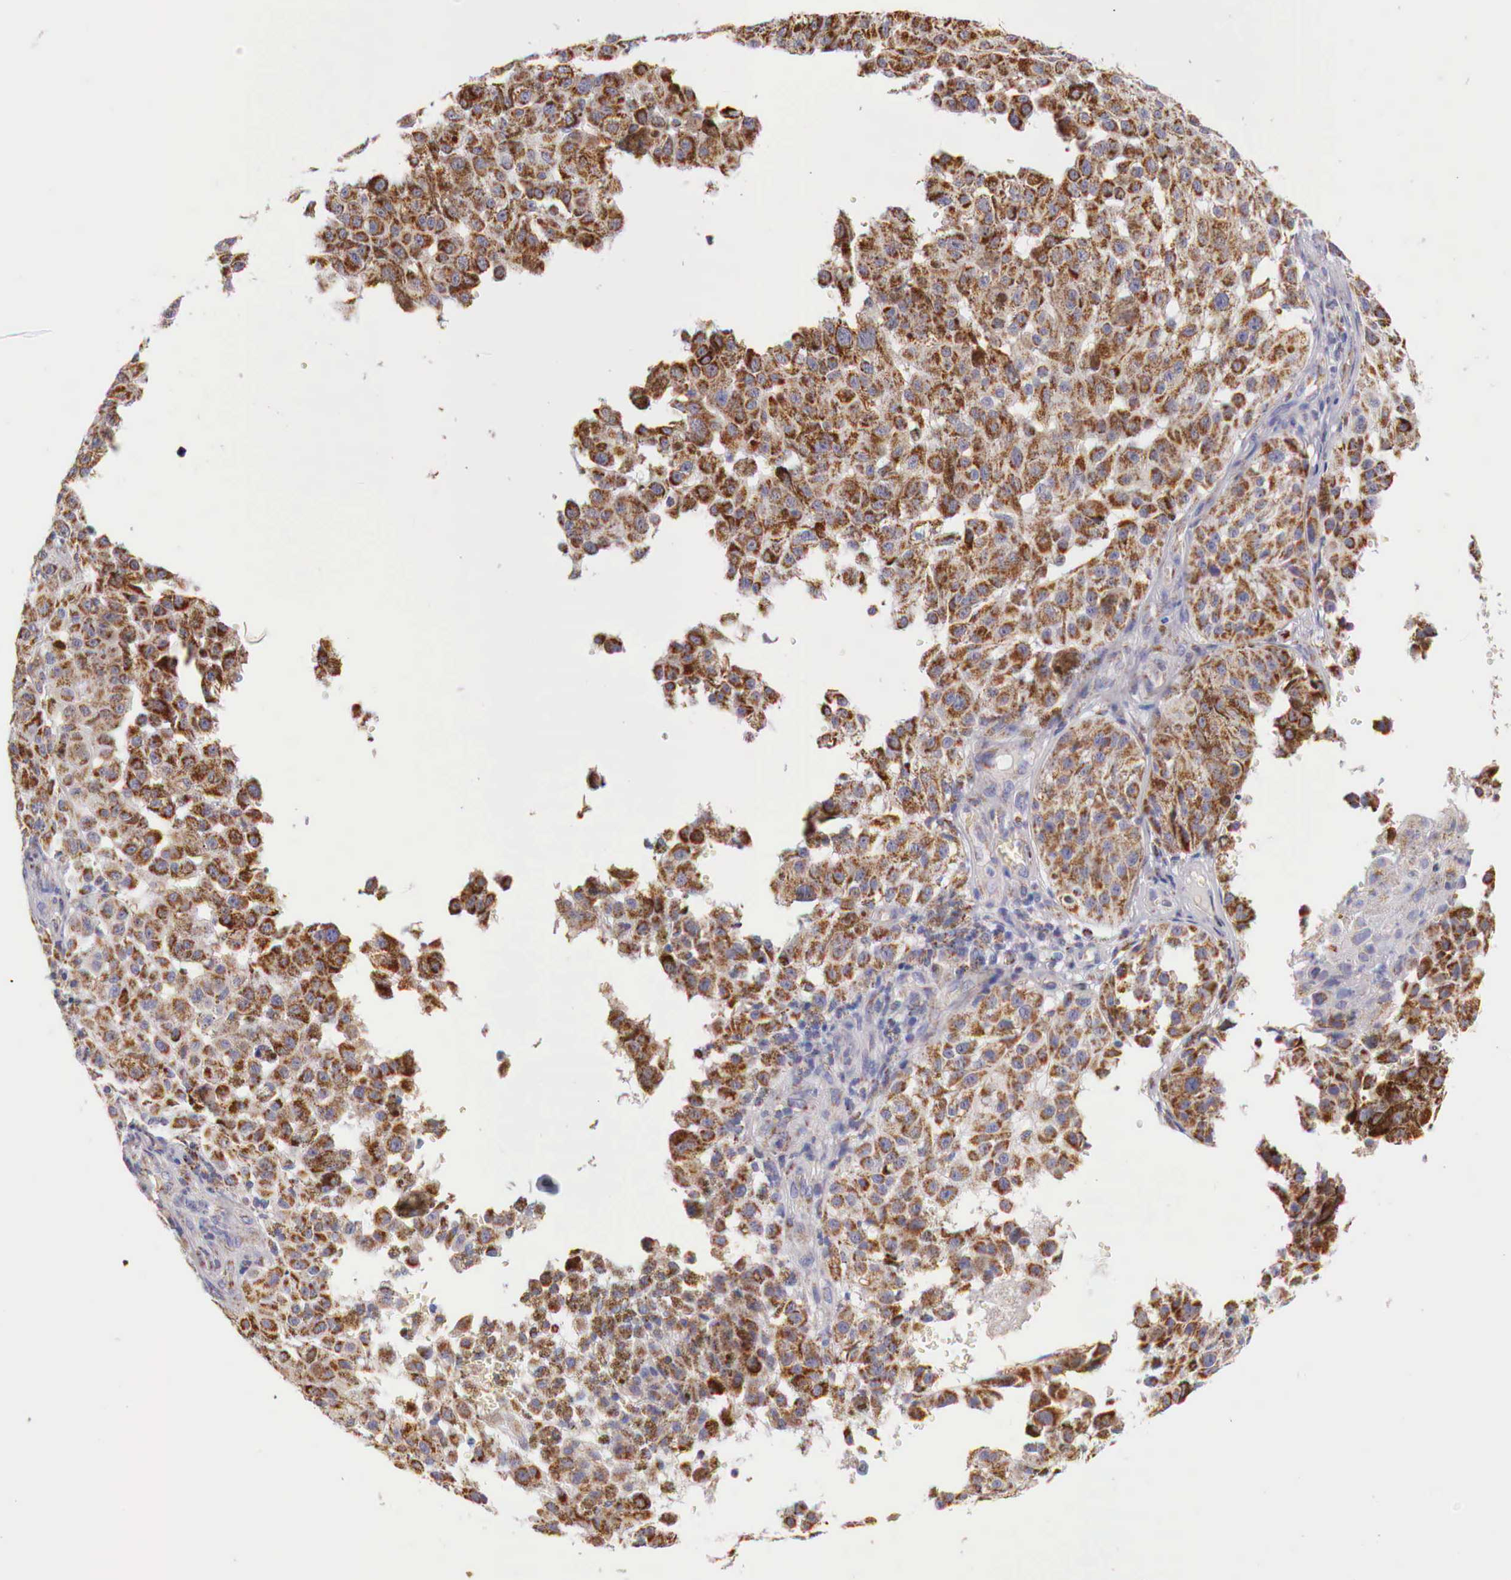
{"staining": {"intensity": "moderate", "quantity": ">75%", "location": "cytoplasmic/membranous"}, "tissue": "melanoma", "cell_type": "Tumor cells", "image_type": "cancer", "snomed": [{"axis": "morphology", "description": "Malignant melanoma, NOS"}, {"axis": "topography", "description": "Skin"}], "caption": "Immunohistochemistry (DAB) staining of human malignant melanoma shows moderate cytoplasmic/membranous protein staining in approximately >75% of tumor cells. Nuclei are stained in blue.", "gene": "IDH3G", "patient": {"sex": "female", "age": 64}}